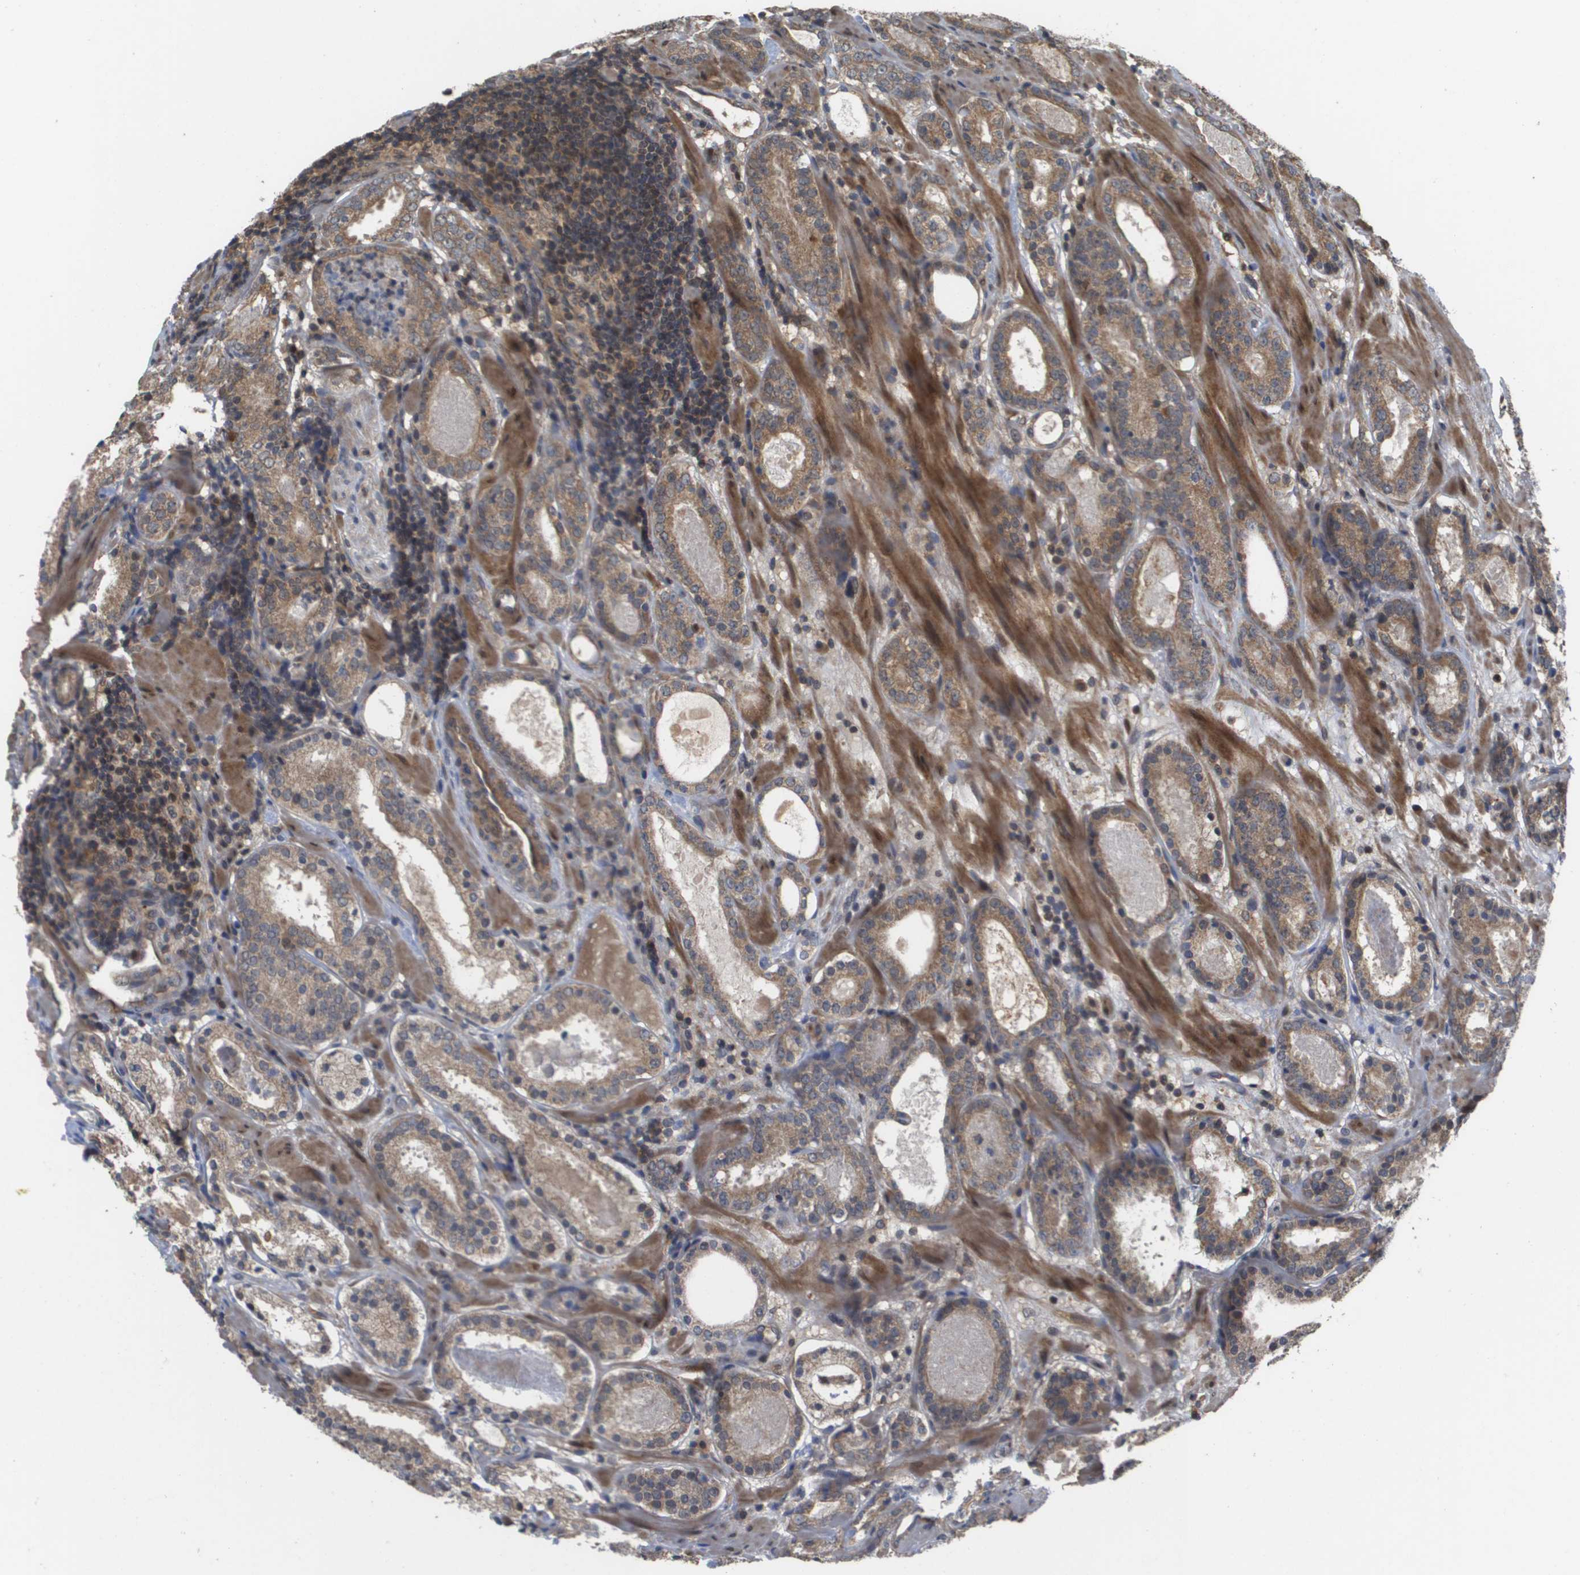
{"staining": {"intensity": "moderate", "quantity": ">75%", "location": "cytoplasmic/membranous"}, "tissue": "prostate cancer", "cell_type": "Tumor cells", "image_type": "cancer", "snomed": [{"axis": "morphology", "description": "Adenocarcinoma, Low grade"}, {"axis": "topography", "description": "Prostate"}], "caption": "The image exhibits a brown stain indicating the presence of a protein in the cytoplasmic/membranous of tumor cells in prostate low-grade adenocarcinoma.", "gene": "RBM38", "patient": {"sex": "male", "age": 69}}